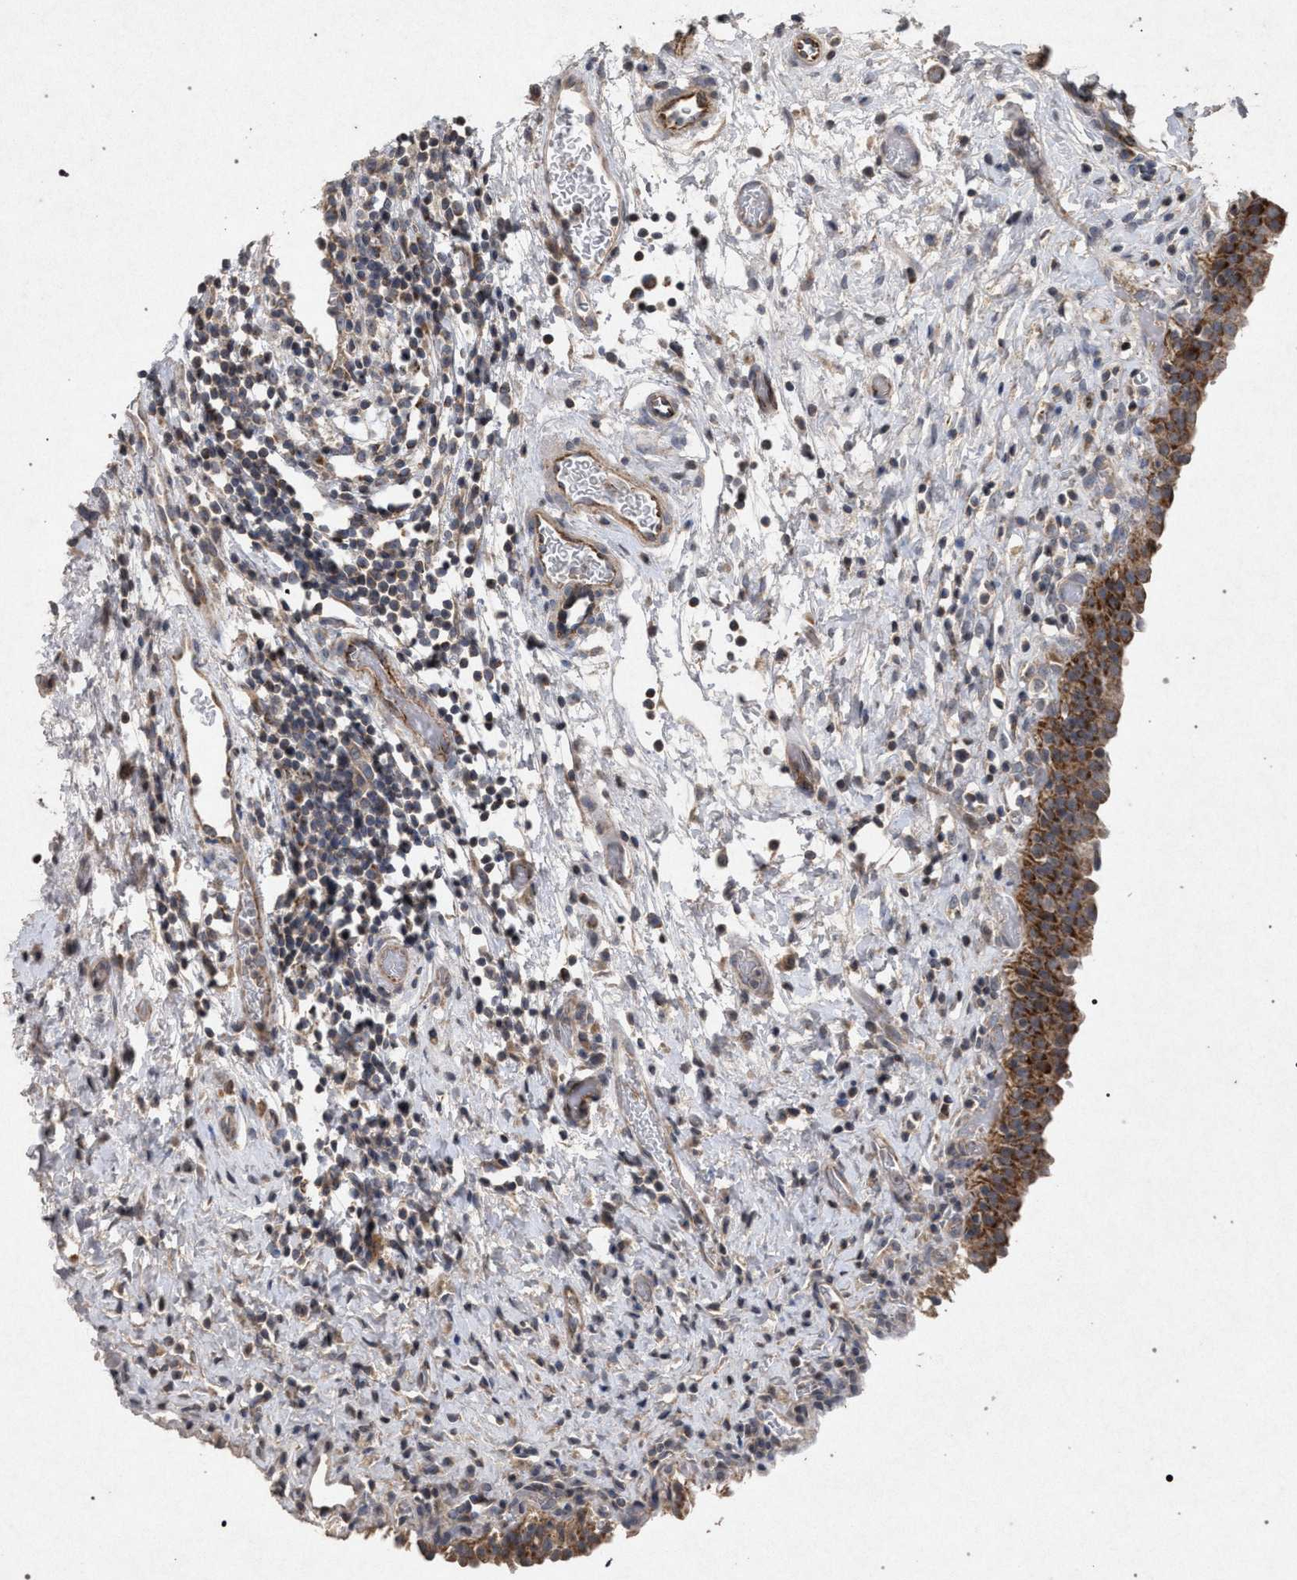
{"staining": {"intensity": "strong", "quantity": ">75%", "location": "cytoplasmic/membranous"}, "tissue": "urinary bladder", "cell_type": "Urothelial cells", "image_type": "normal", "snomed": [{"axis": "morphology", "description": "Normal tissue, NOS"}, {"axis": "topography", "description": "Urinary bladder"}], "caption": "A high-resolution micrograph shows immunohistochemistry staining of normal urinary bladder, which demonstrates strong cytoplasmic/membranous expression in approximately >75% of urothelial cells.", "gene": "PKD2L1", "patient": {"sex": "male", "age": 51}}